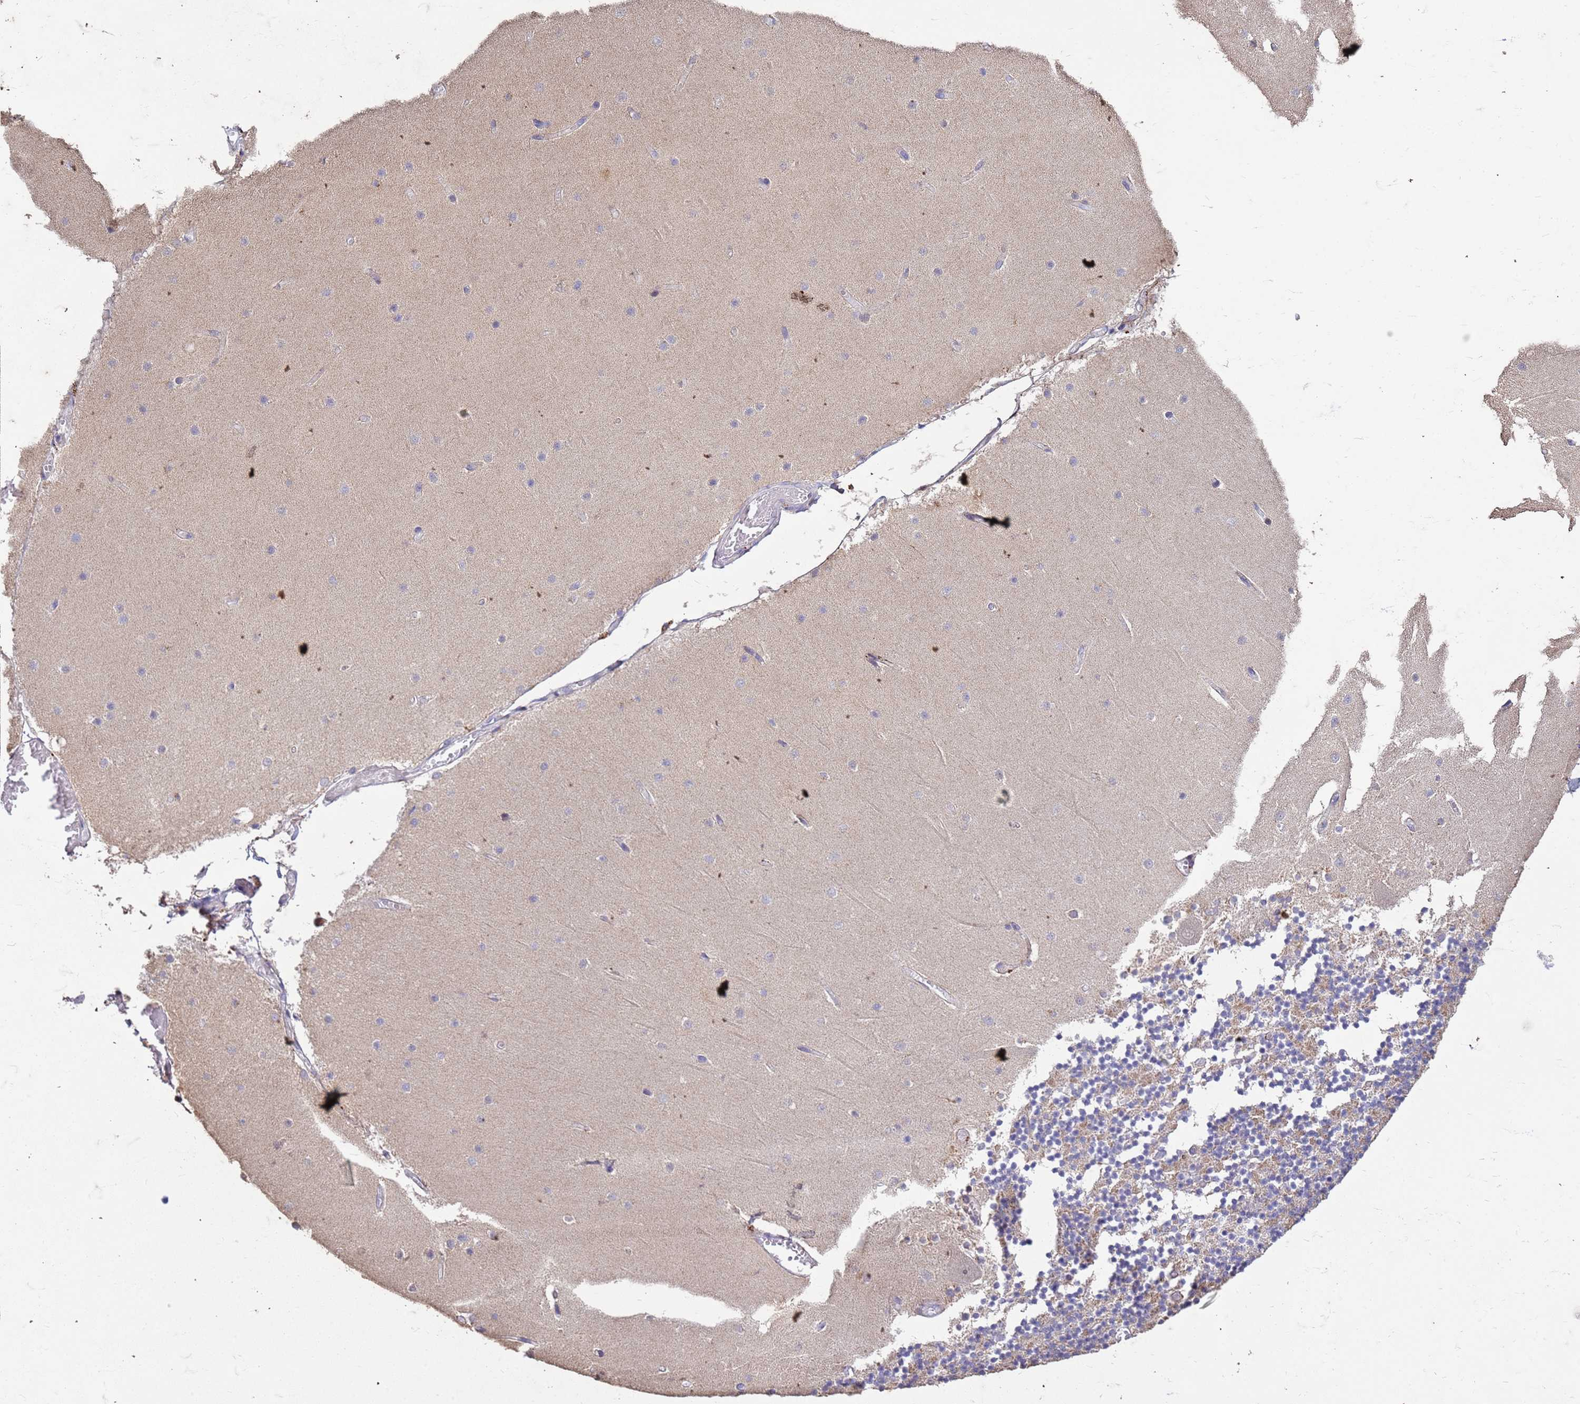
{"staining": {"intensity": "weak", "quantity": "25%-75%", "location": "cytoplasmic/membranous"}, "tissue": "cerebellum", "cell_type": "Cells in granular layer", "image_type": "normal", "snomed": [{"axis": "morphology", "description": "Normal tissue, NOS"}, {"axis": "topography", "description": "Cerebellum"}], "caption": "Human cerebellum stained for a protein (brown) shows weak cytoplasmic/membranous positive staining in approximately 25%-75% of cells in granular layer.", "gene": "SLC25A15", "patient": {"sex": "female", "age": 28}}